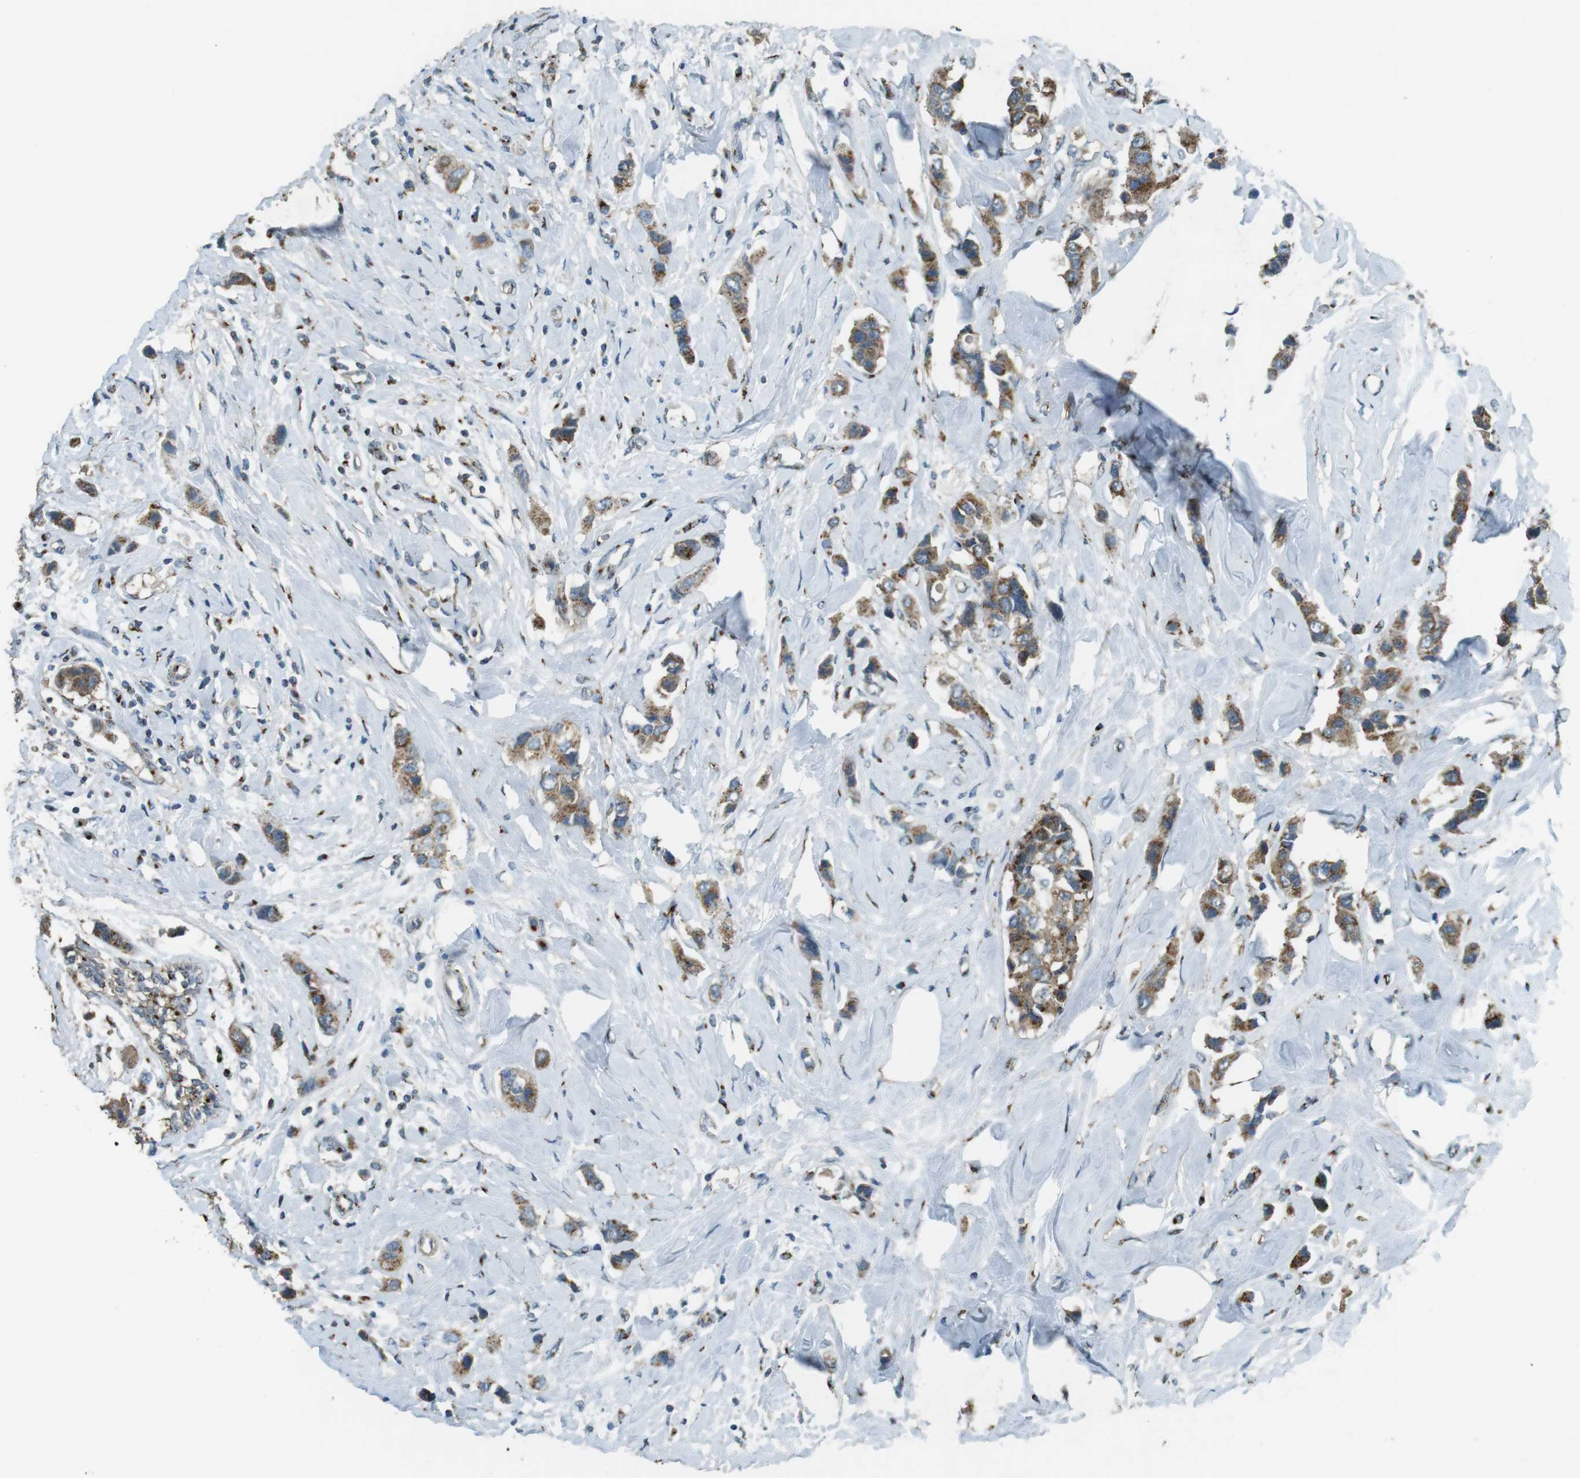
{"staining": {"intensity": "moderate", "quantity": ">75%", "location": "cytoplasmic/membranous"}, "tissue": "breast cancer", "cell_type": "Tumor cells", "image_type": "cancer", "snomed": [{"axis": "morphology", "description": "Normal tissue, NOS"}, {"axis": "morphology", "description": "Duct carcinoma"}, {"axis": "topography", "description": "Breast"}], "caption": "The photomicrograph exhibits immunohistochemical staining of breast cancer. There is moderate cytoplasmic/membranous expression is identified in approximately >75% of tumor cells.", "gene": "TMEM115", "patient": {"sex": "female", "age": 50}}